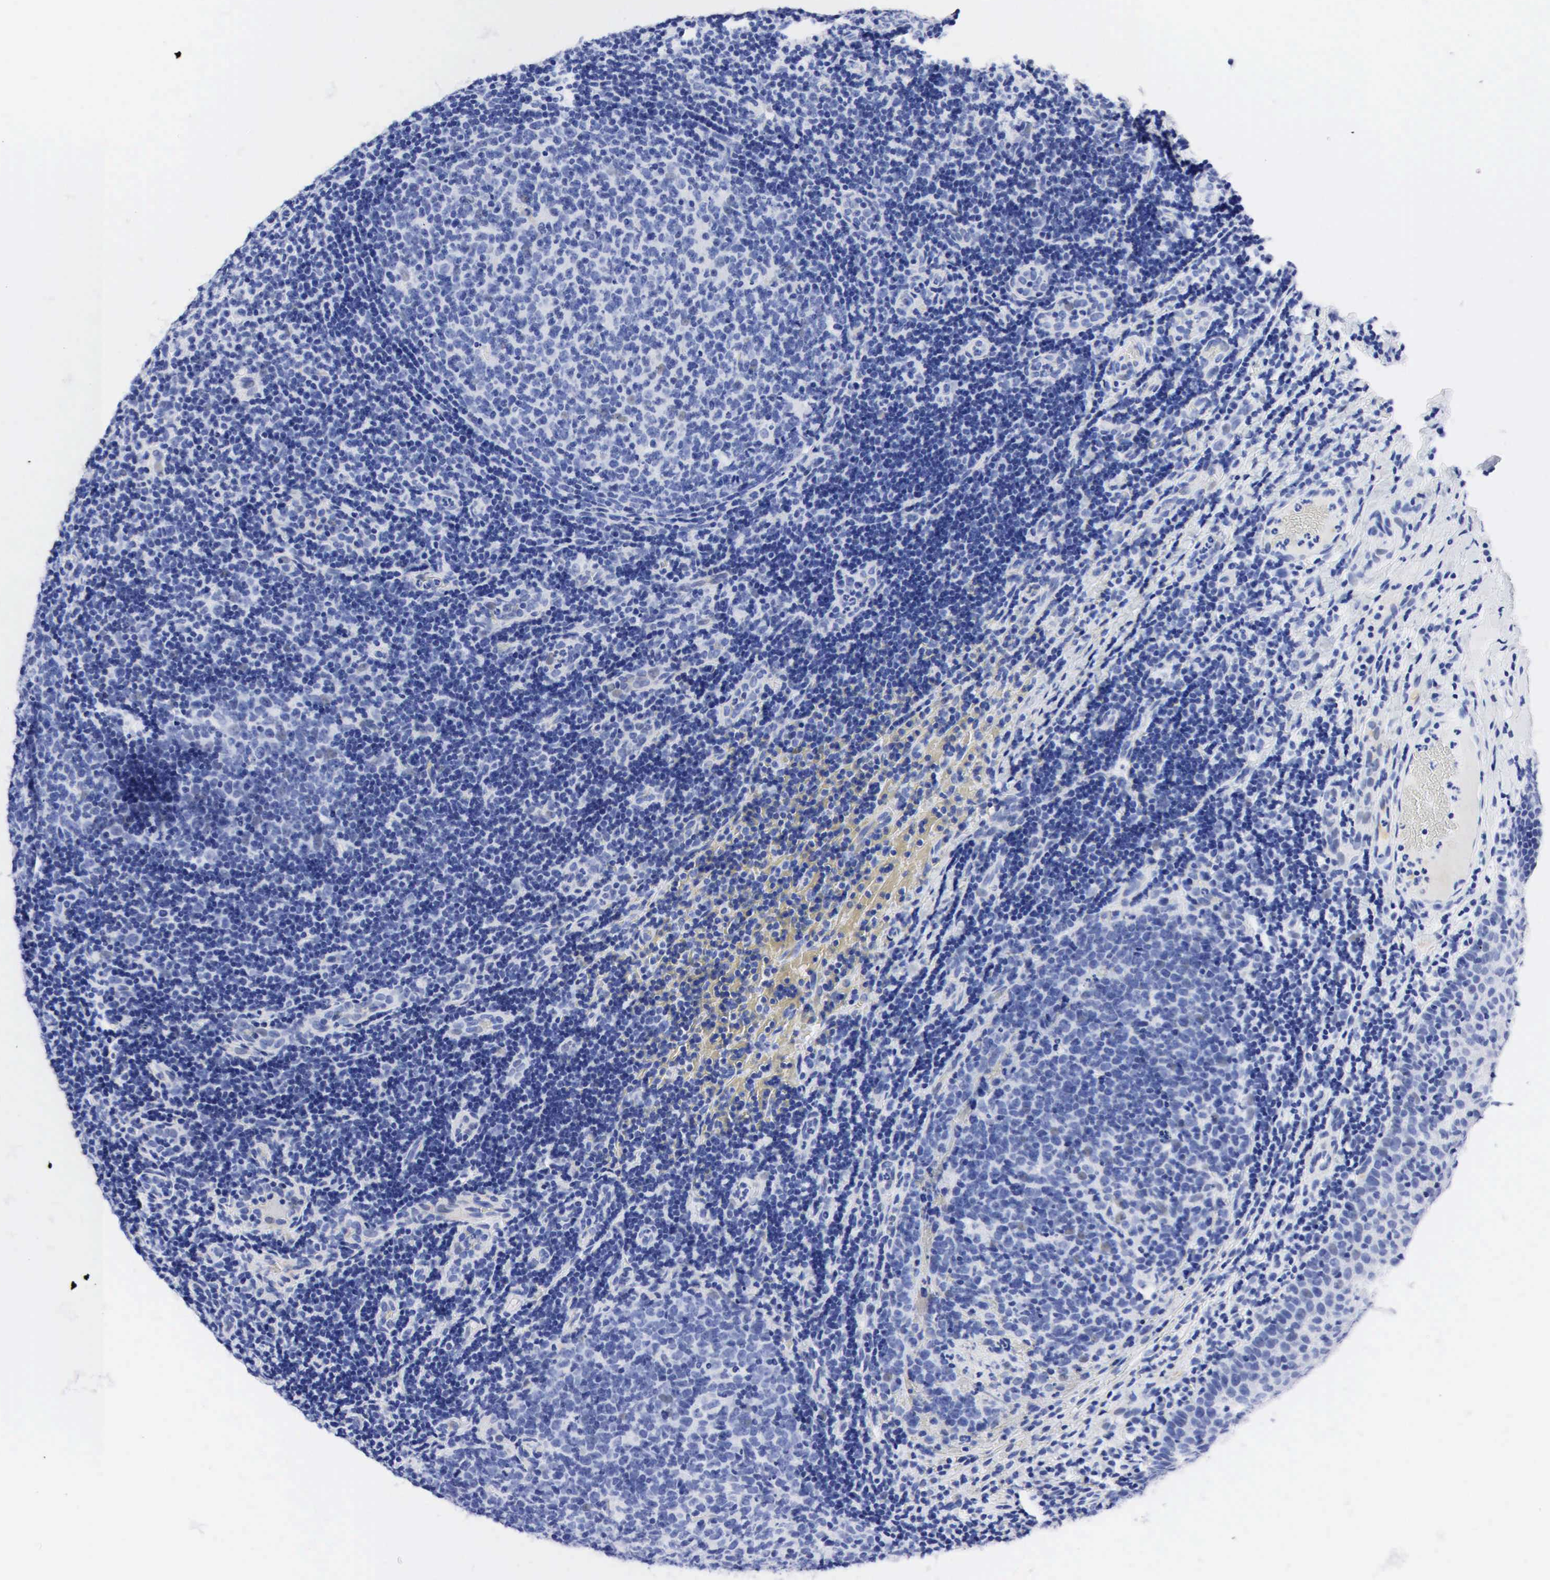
{"staining": {"intensity": "negative", "quantity": "none", "location": "none"}, "tissue": "tonsil", "cell_type": "Germinal center cells", "image_type": "normal", "snomed": [{"axis": "morphology", "description": "Normal tissue, NOS"}, {"axis": "topography", "description": "Tonsil"}], "caption": "DAB immunohistochemical staining of benign tonsil reveals no significant positivity in germinal center cells. (DAB (3,3'-diaminobenzidine) immunohistochemistry with hematoxylin counter stain).", "gene": "PTH", "patient": {"sex": "female", "age": 3}}